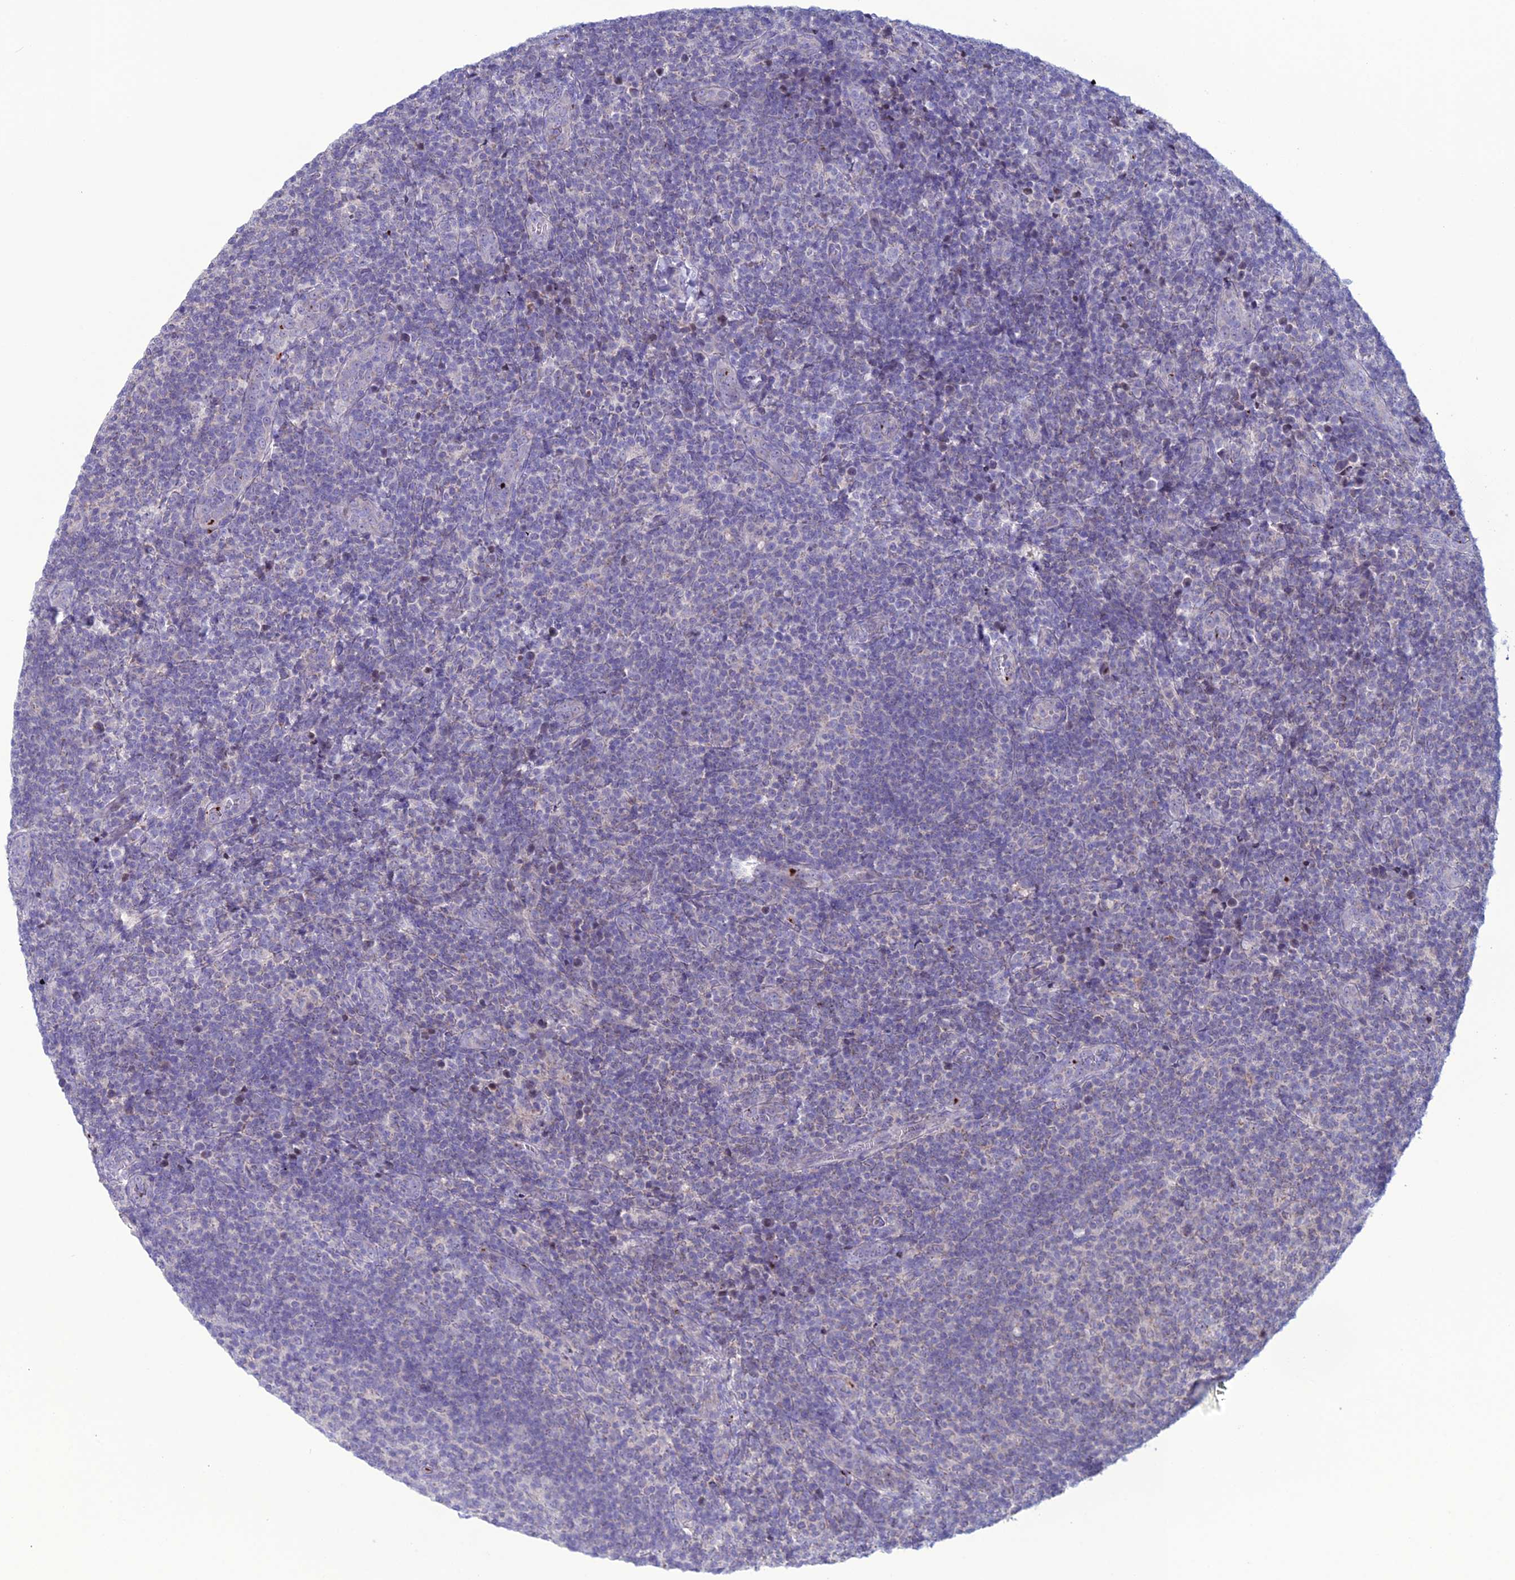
{"staining": {"intensity": "negative", "quantity": "none", "location": "none"}, "tissue": "lymphoma", "cell_type": "Tumor cells", "image_type": "cancer", "snomed": [{"axis": "morphology", "description": "Malignant lymphoma, non-Hodgkin's type, Low grade"}, {"axis": "topography", "description": "Lymph node"}], "caption": "A high-resolution photomicrograph shows immunohistochemistry (IHC) staining of lymphoma, which demonstrates no significant staining in tumor cells.", "gene": "C21orf140", "patient": {"sex": "male", "age": 66}}